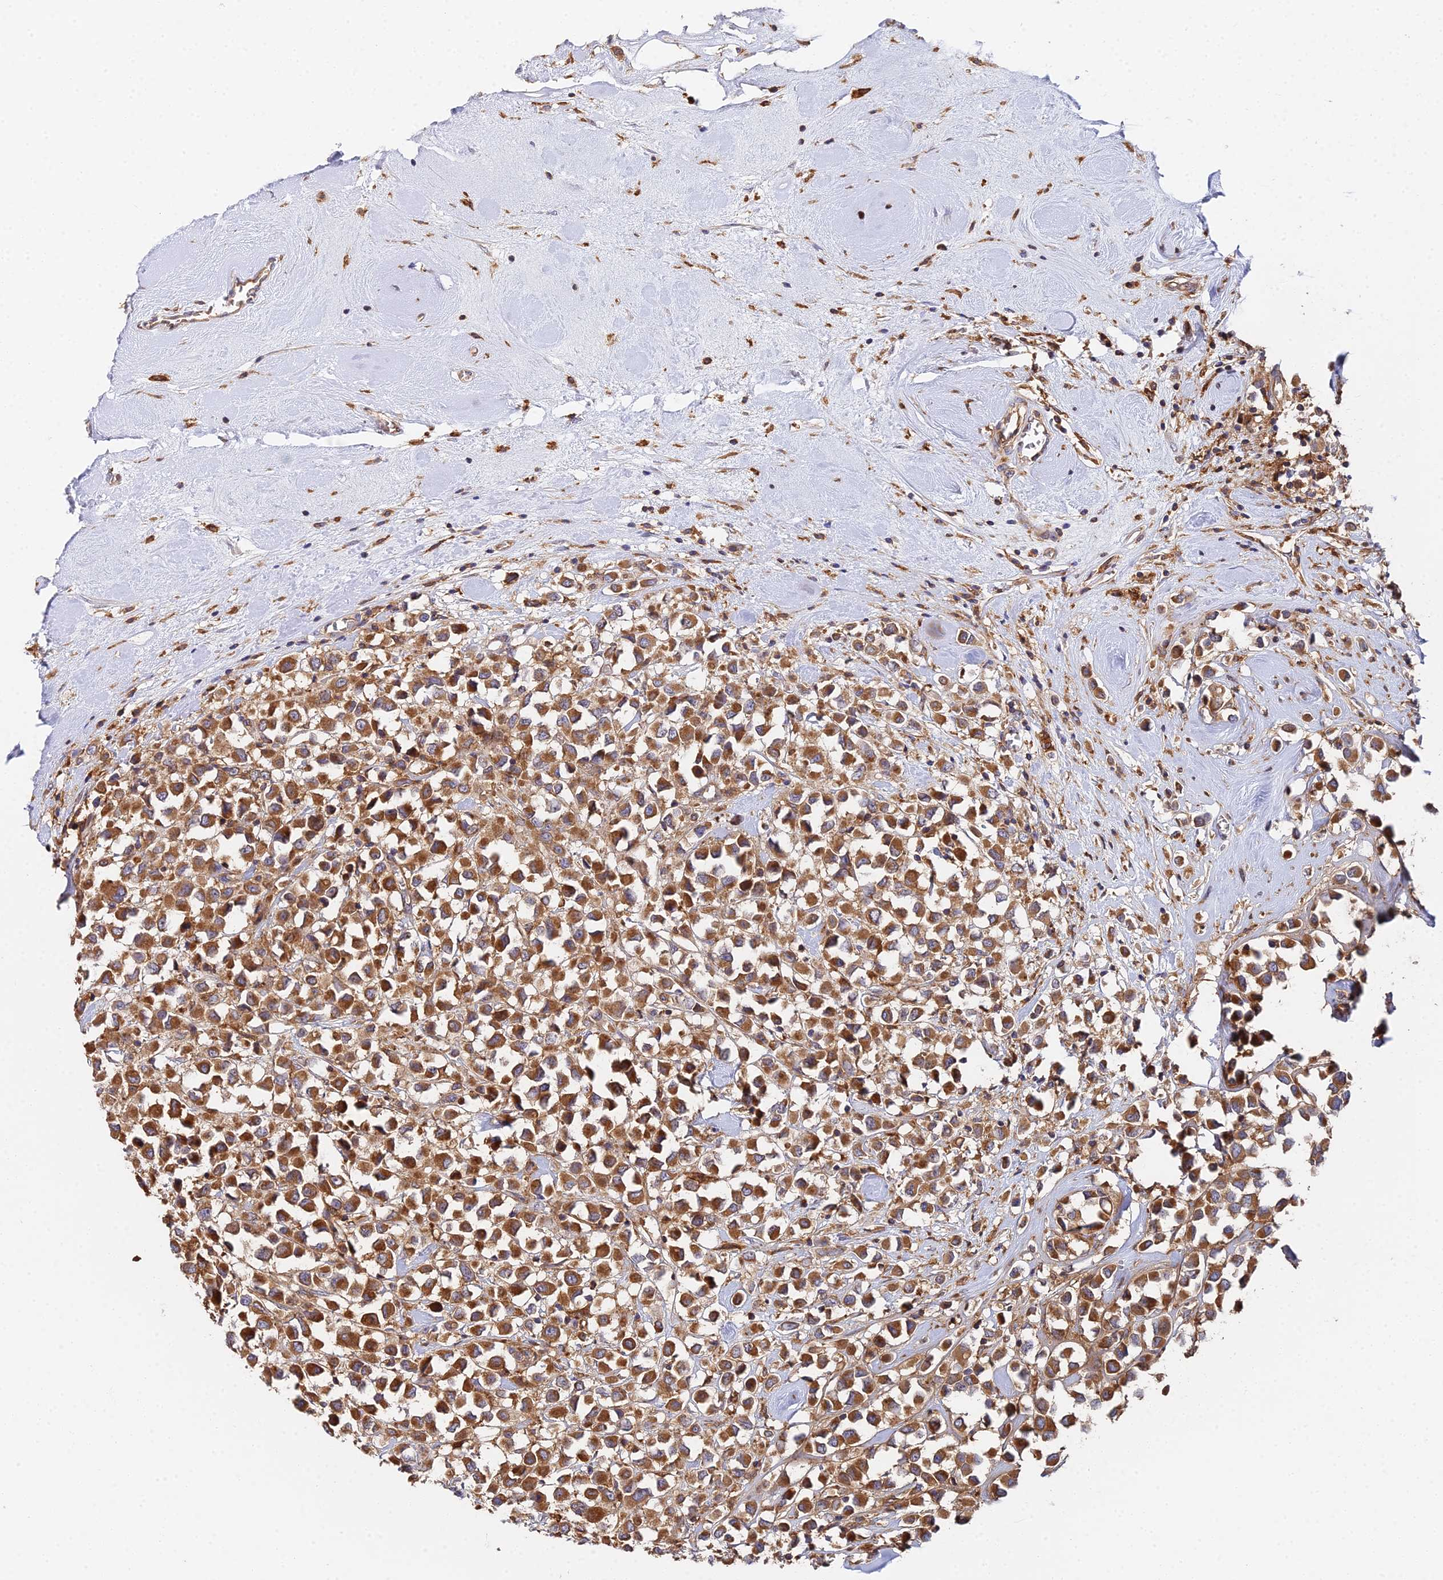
{"staining": {"intensity": "strong", "quantity": ">75%", "location": "cytoplasmic/membranous"}, "tissue": "breast cancer", "cell_type": "Tumor cells", "image_type": "cancer", "snomed": [{"axis": "morphology", "description": "Duct carcinoma"}, {"axis": "topography", "description": "Breast"}], "caption": "Protein staining by immunohistochemistry shows strong cytoplasmic/membranous positivity in approximately >75% of tumor cells in breast invasive ductal carcinoma.", "gene": "GNG5B", "patient": {"sex": "female", "age": 61}}